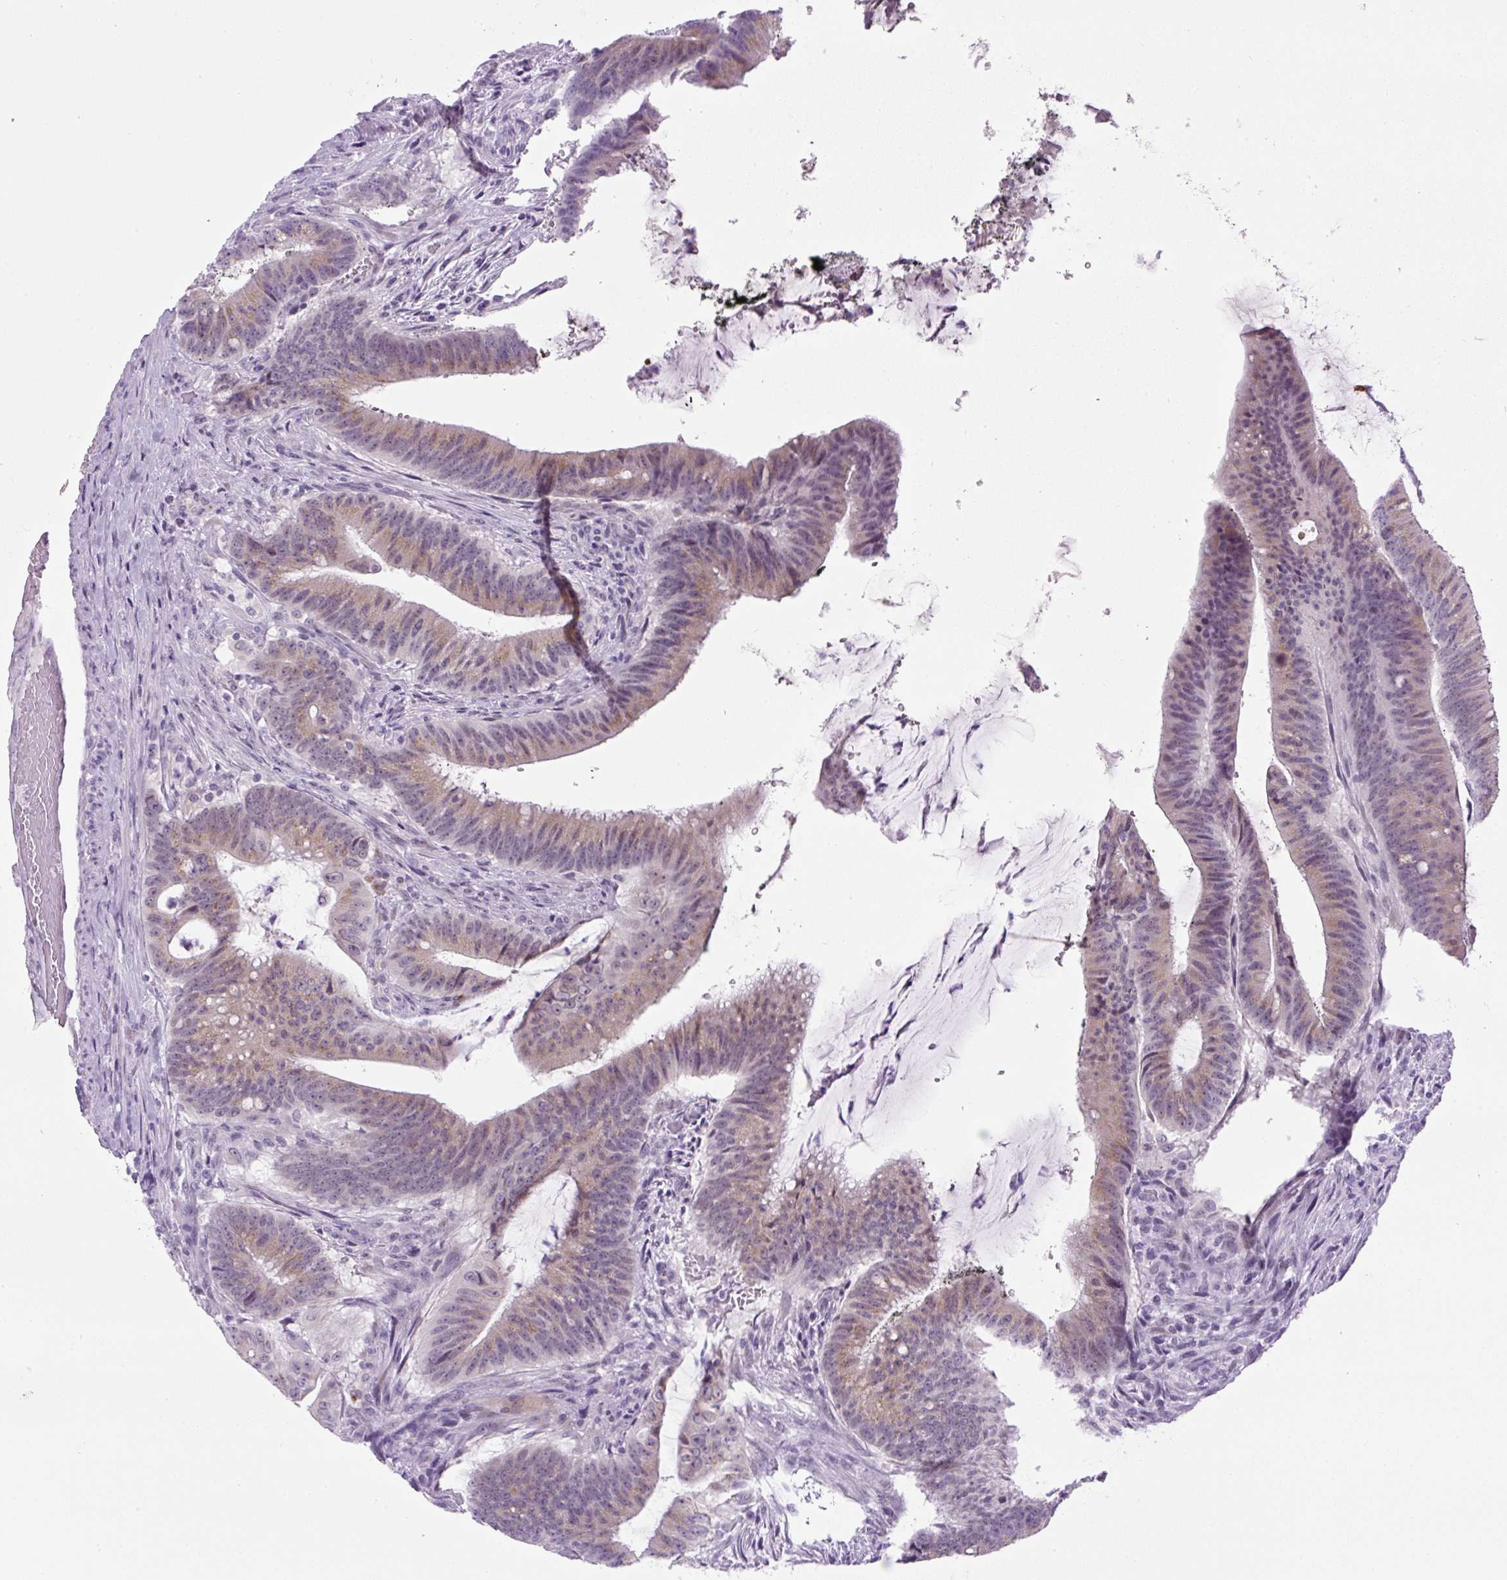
{"staining": {"intensity": "weak", "quantity": "25%-75%", "location": "cytoplasmic/membranous"}, "tissue": "colorectal cancer", "cell_type": "Tumor cells", "image_type": "cancer", "snomed": [{"axis": "morphology", "description": "Adenocarcinoma, NOS"}, {"axis": "topography", "description": "Colon"}], "caption": "An image of colorectal cancer (adenocarcinoma) stained for a protein reveals weak cytoplasmic/membranous brown staining in tumor cells.", "gene": "RHBDD2", "patient": {"sex": "female", "age": 43}}